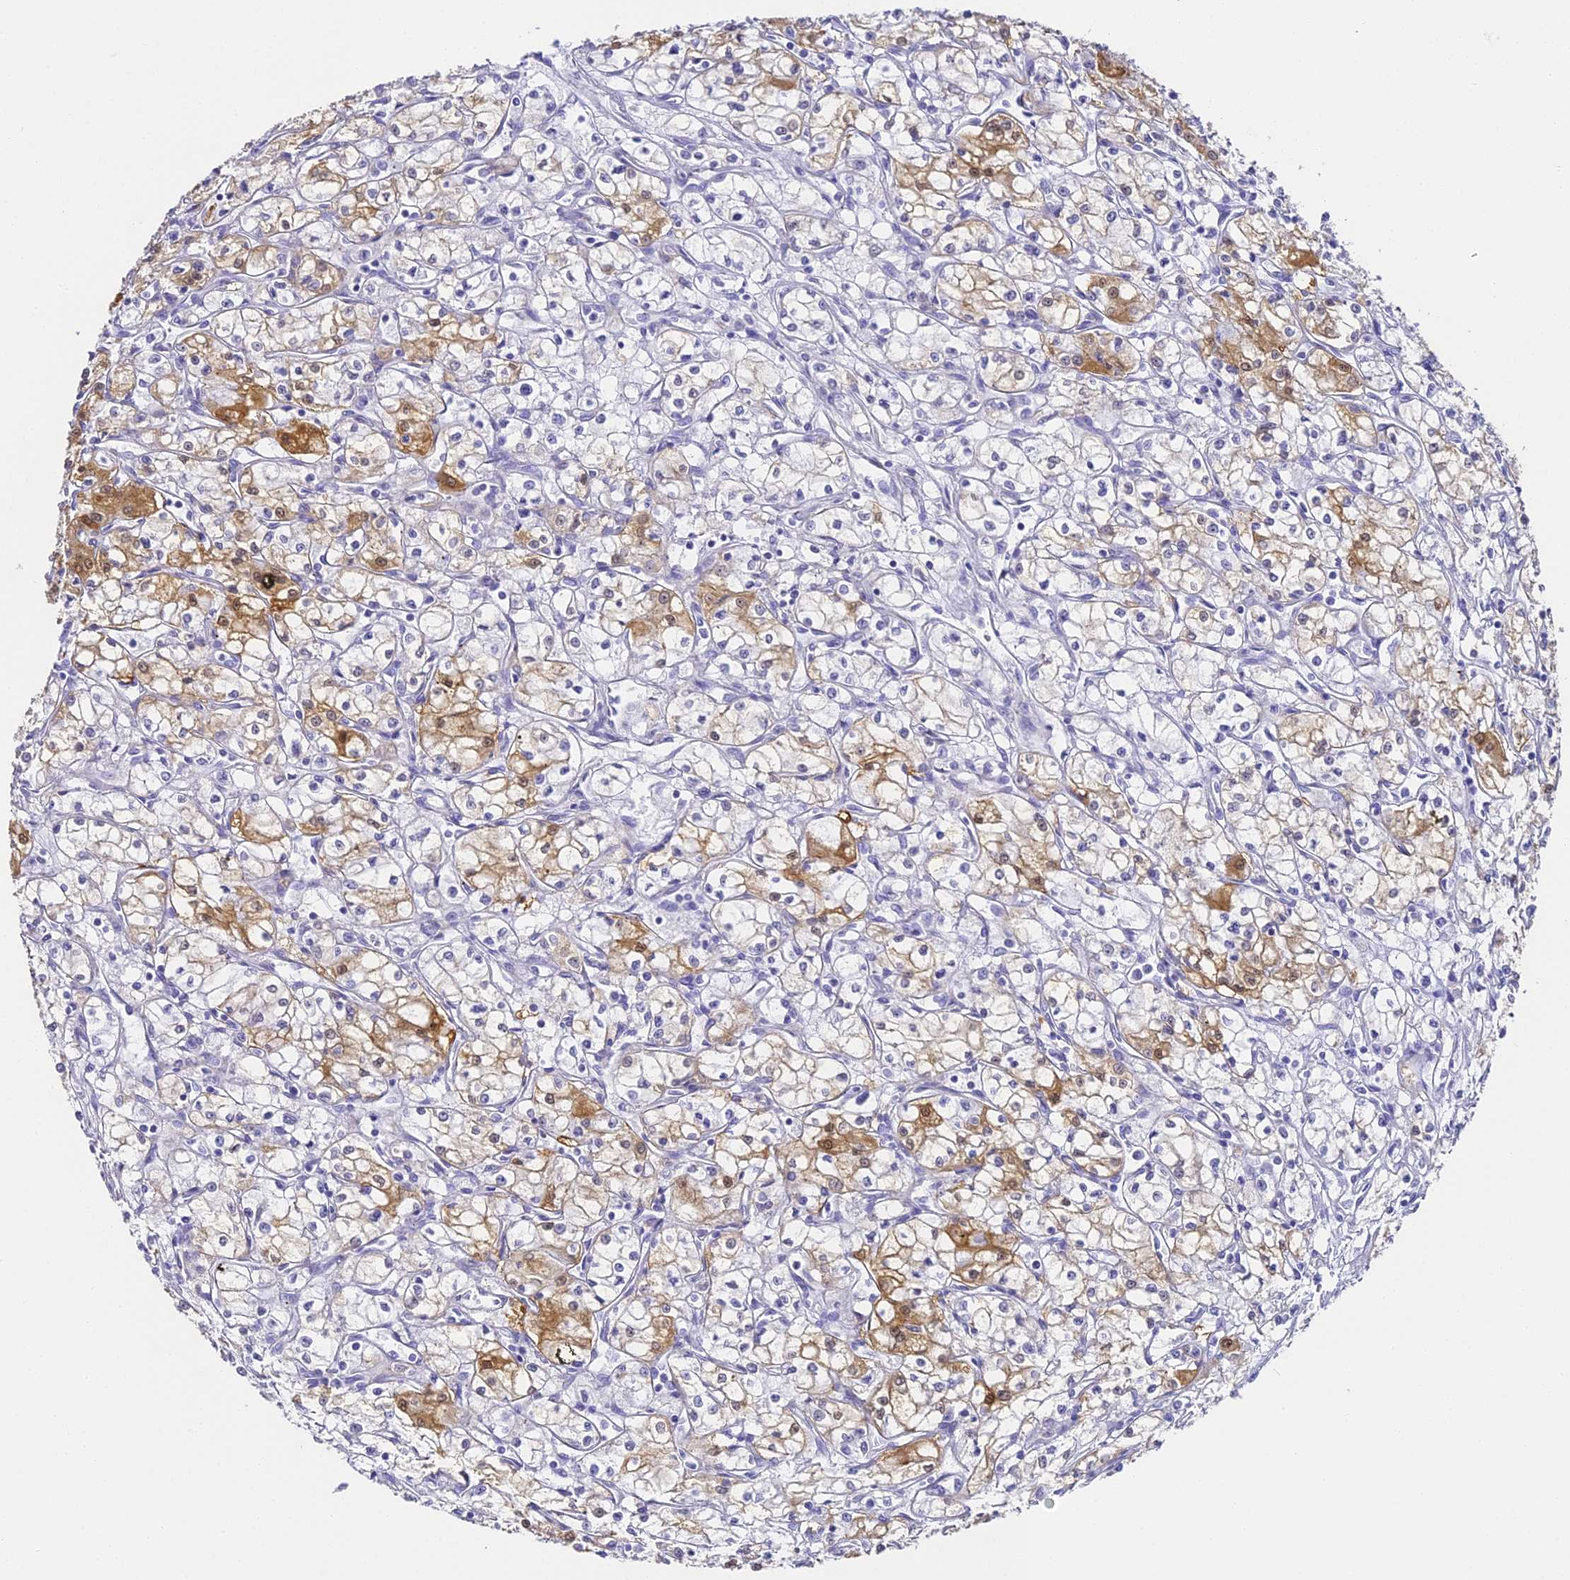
{"staining": {"intensity": "moderate", "quantity": "<25%", "location": "cytoplasmic/membranous,nuclear"}, "tissue": "renal cancer", "cell_type": "Tumor cells", "image_type": "cancer", "snomed": [{"axis": "morphology", "description": "Adenocarcinoma, NOS"}, {"axis": "topography", "description": "Kidney"}], "caption": "Protein analysis of renal cancer (adenocarcinoma) tissue reveals moderate cytoplasmic/membranous and nuclear staining in about <25% of tumor cells.", "gene": "ABHD14A-ACY1", "patient": {"sex": "male", "age": 59}}